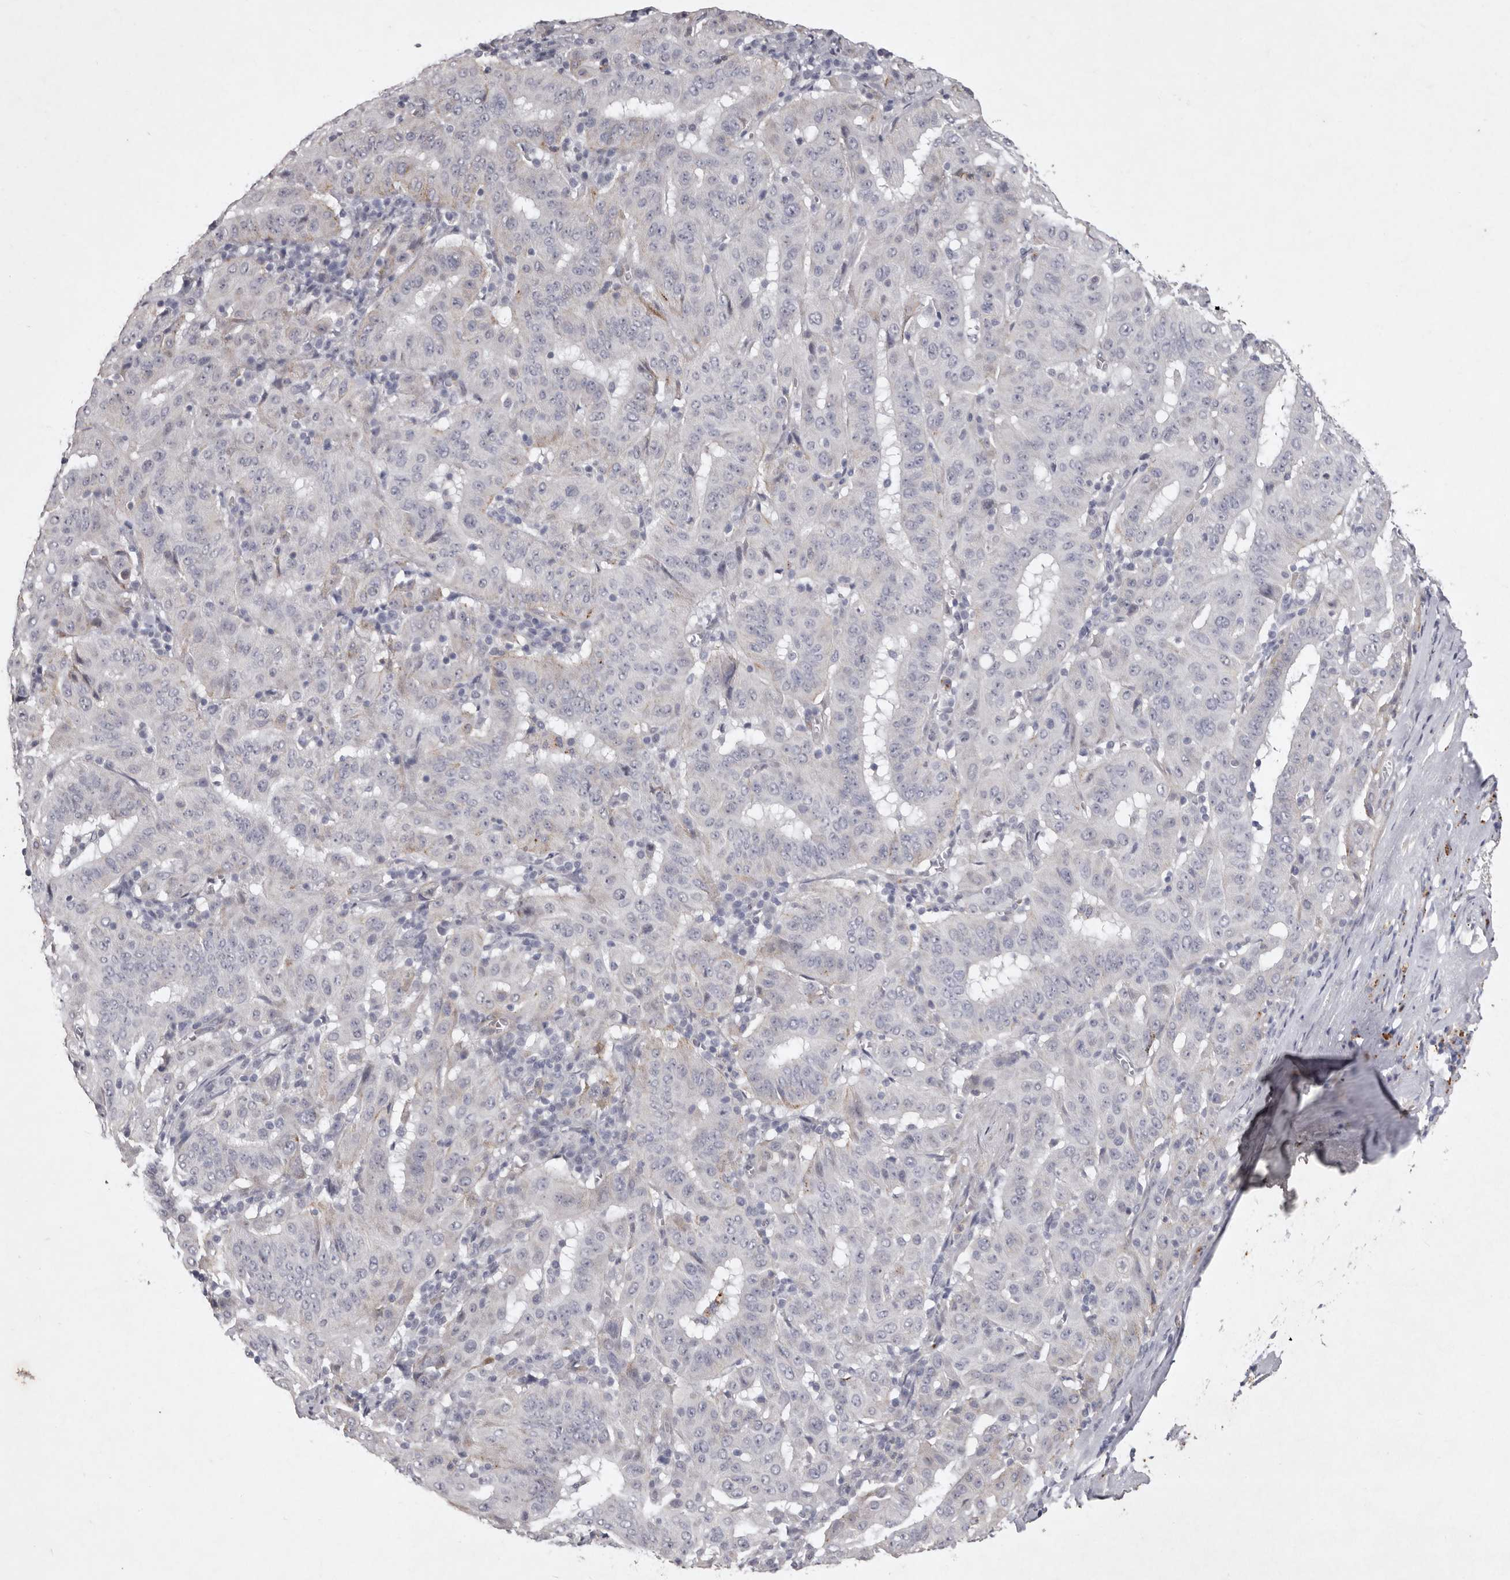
{"staining": {"intensity": "negative", "quantity": "none", "location": "none"}, "tissue": "pancreatic cancer", "cell_type": "Tumor cells", "image_type": "cancer", "snomed": [{"axis": "morphology", "description": "Adenocarcinoma, NOS"}, {"axis": "topography", "description": "Pancreas"}], "caption": "DAB (3,3'-diaminobenzidine) immunohistochemical staining of pancreatic adenocarcinoma exhibits no significant expression in tumor cells.", "gene": "NKAIN4", "patient": {"sex": "male", "age": 63}}